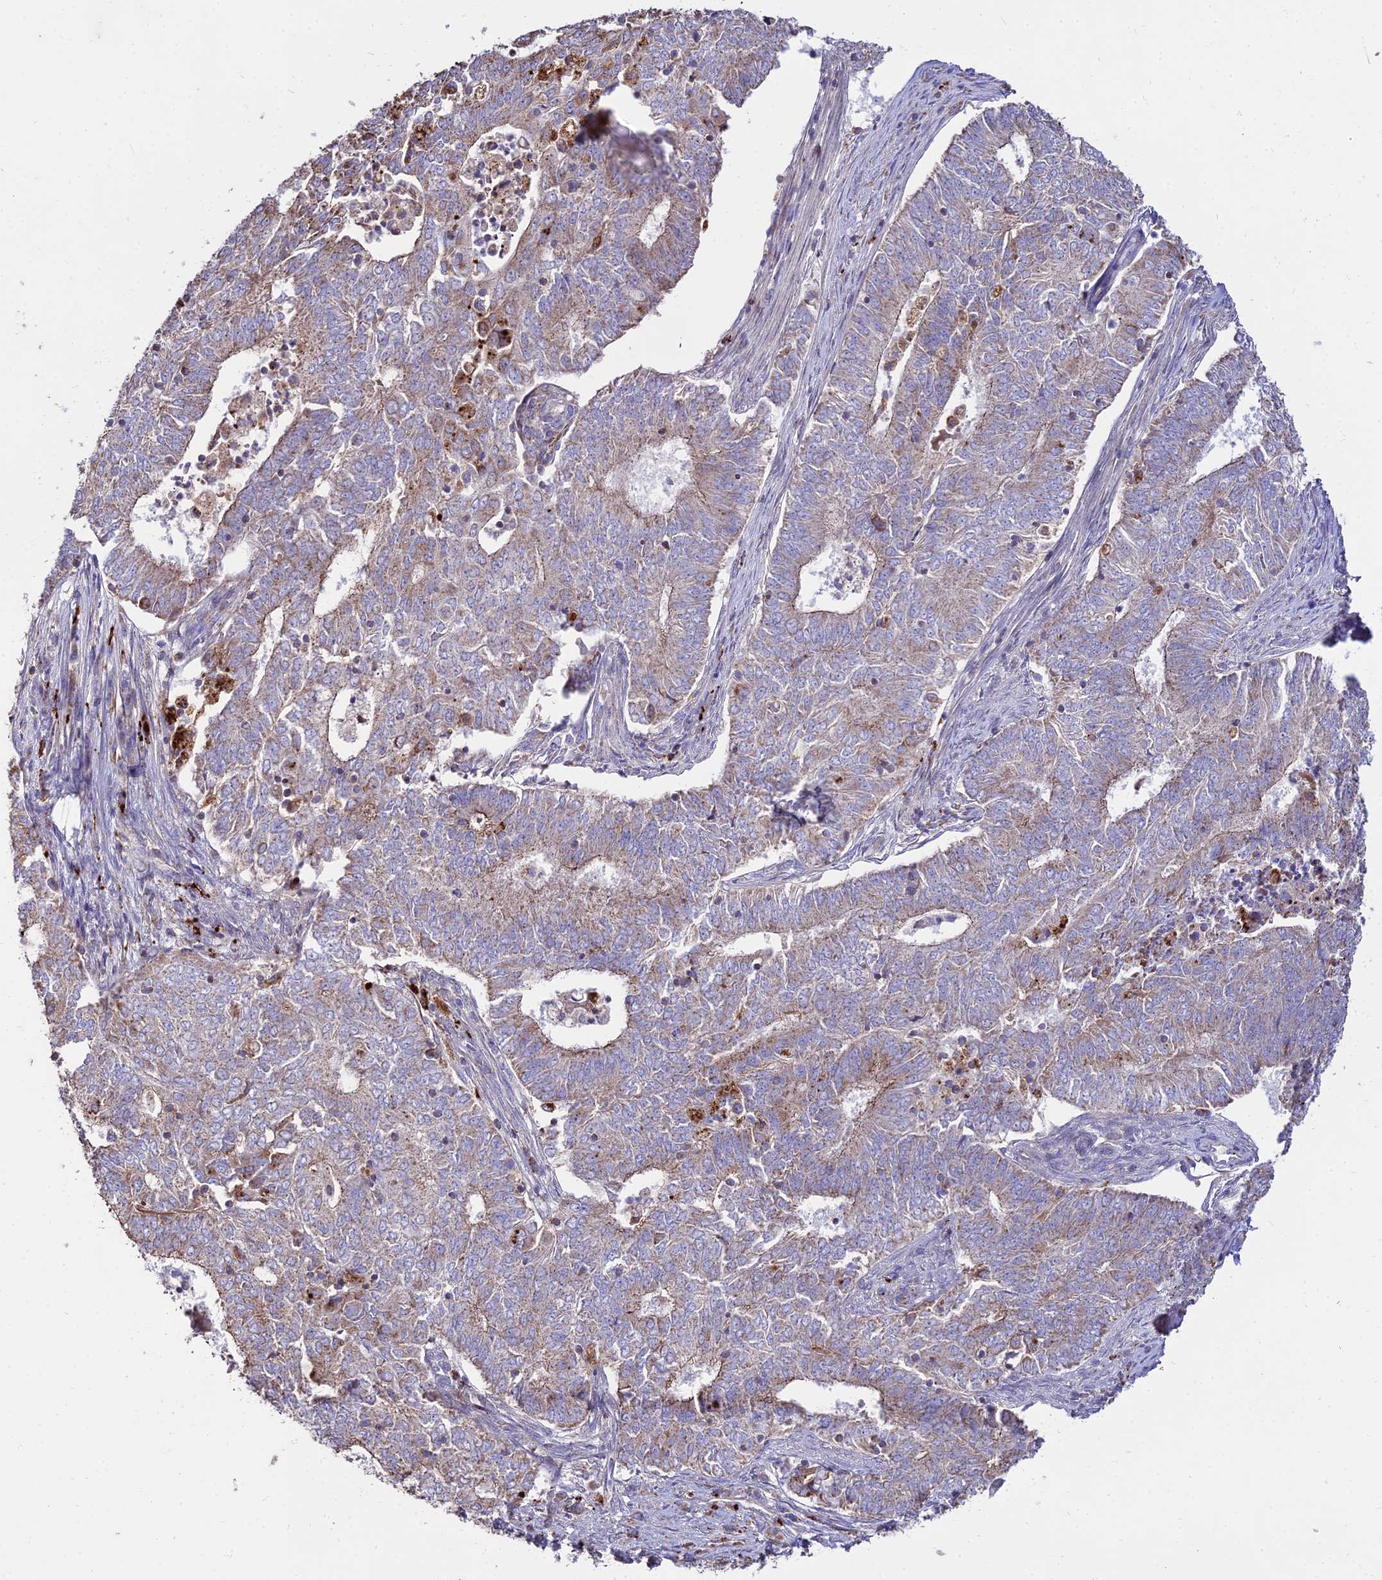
{"staining": {"intensity": "weak", "quantity": "25%-75%", "location": "cytoplasmic/membranous"}, "tissue": "endometrial cancer", "cell_type": "Tumor cells", "image_type": "cancer", "snomed": [{"axis": "morphology", "description": "Adenocarcinoma, NOS"}, {"axis": "topography", "description": "Endometrium"}], "caption": "Endometrial adenocarcinoma stained for a protein (brown) exhibits weak cytoplasmic/membranous positive positivity in approximately 25%-75% of tumor cells.", "gene": "PNLIPRP3", "patient": {"sex": "female", "age": 62}}